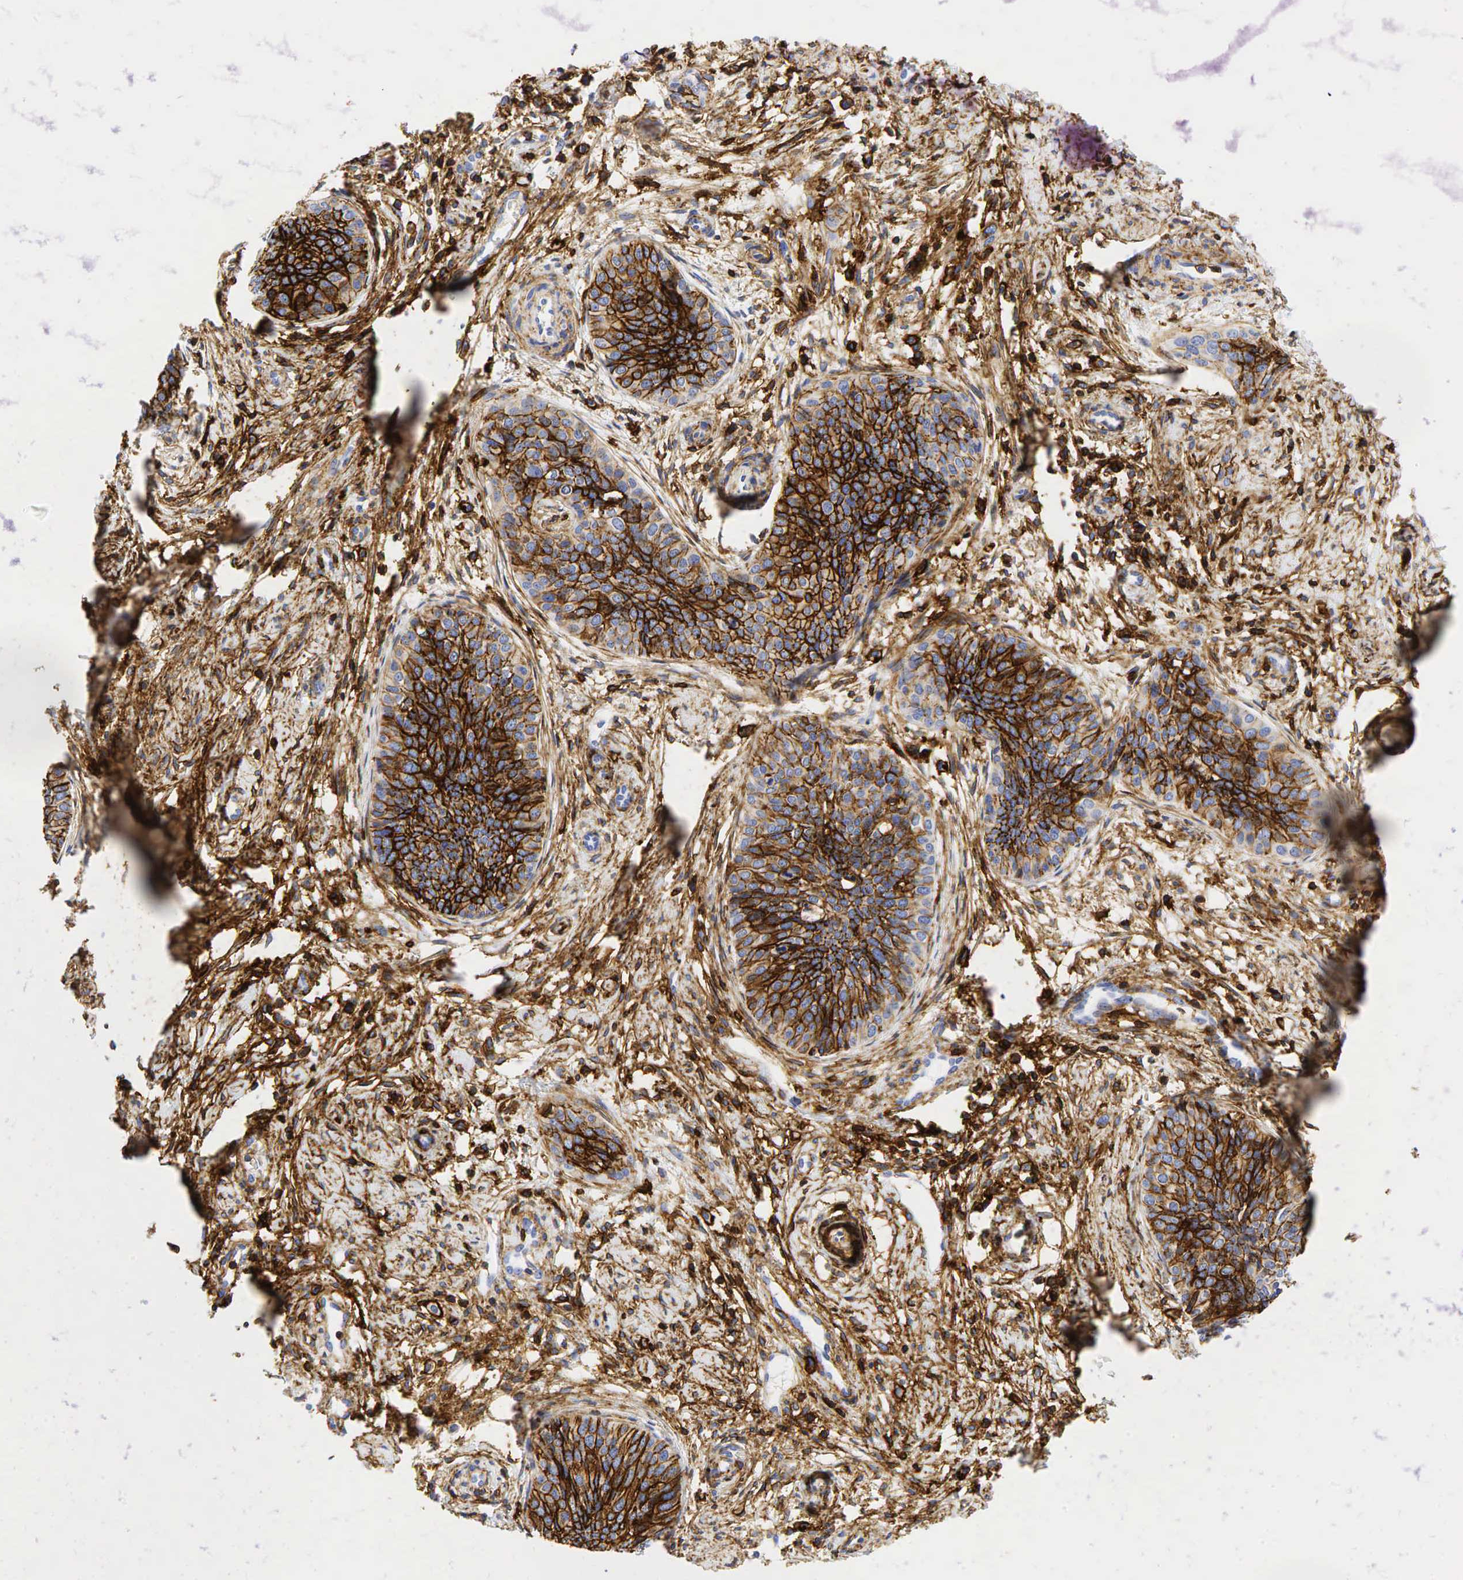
{"staining": {"intensity": "strong", "quantity": ">75%", "location": "cytoplasmic/membranous"}, "tissue": "cervical cancer", "cell_type": "Tumor cells", "image_type": "cancer", "snomed": [{"axis": "morphology", "description": "Squamous cell carcinoma, NOS"}, {"axis": "topography", "description": "Cervix"}], "caption": "Immunohistochemical staining of cervical cancer (squamous cell carcinoma) shows strong cytoplasmic/membranous protein positivity in approximately >75% of tumor cells.", "gene": "CD44", "patient": {"sex": "female", "age": 34}}